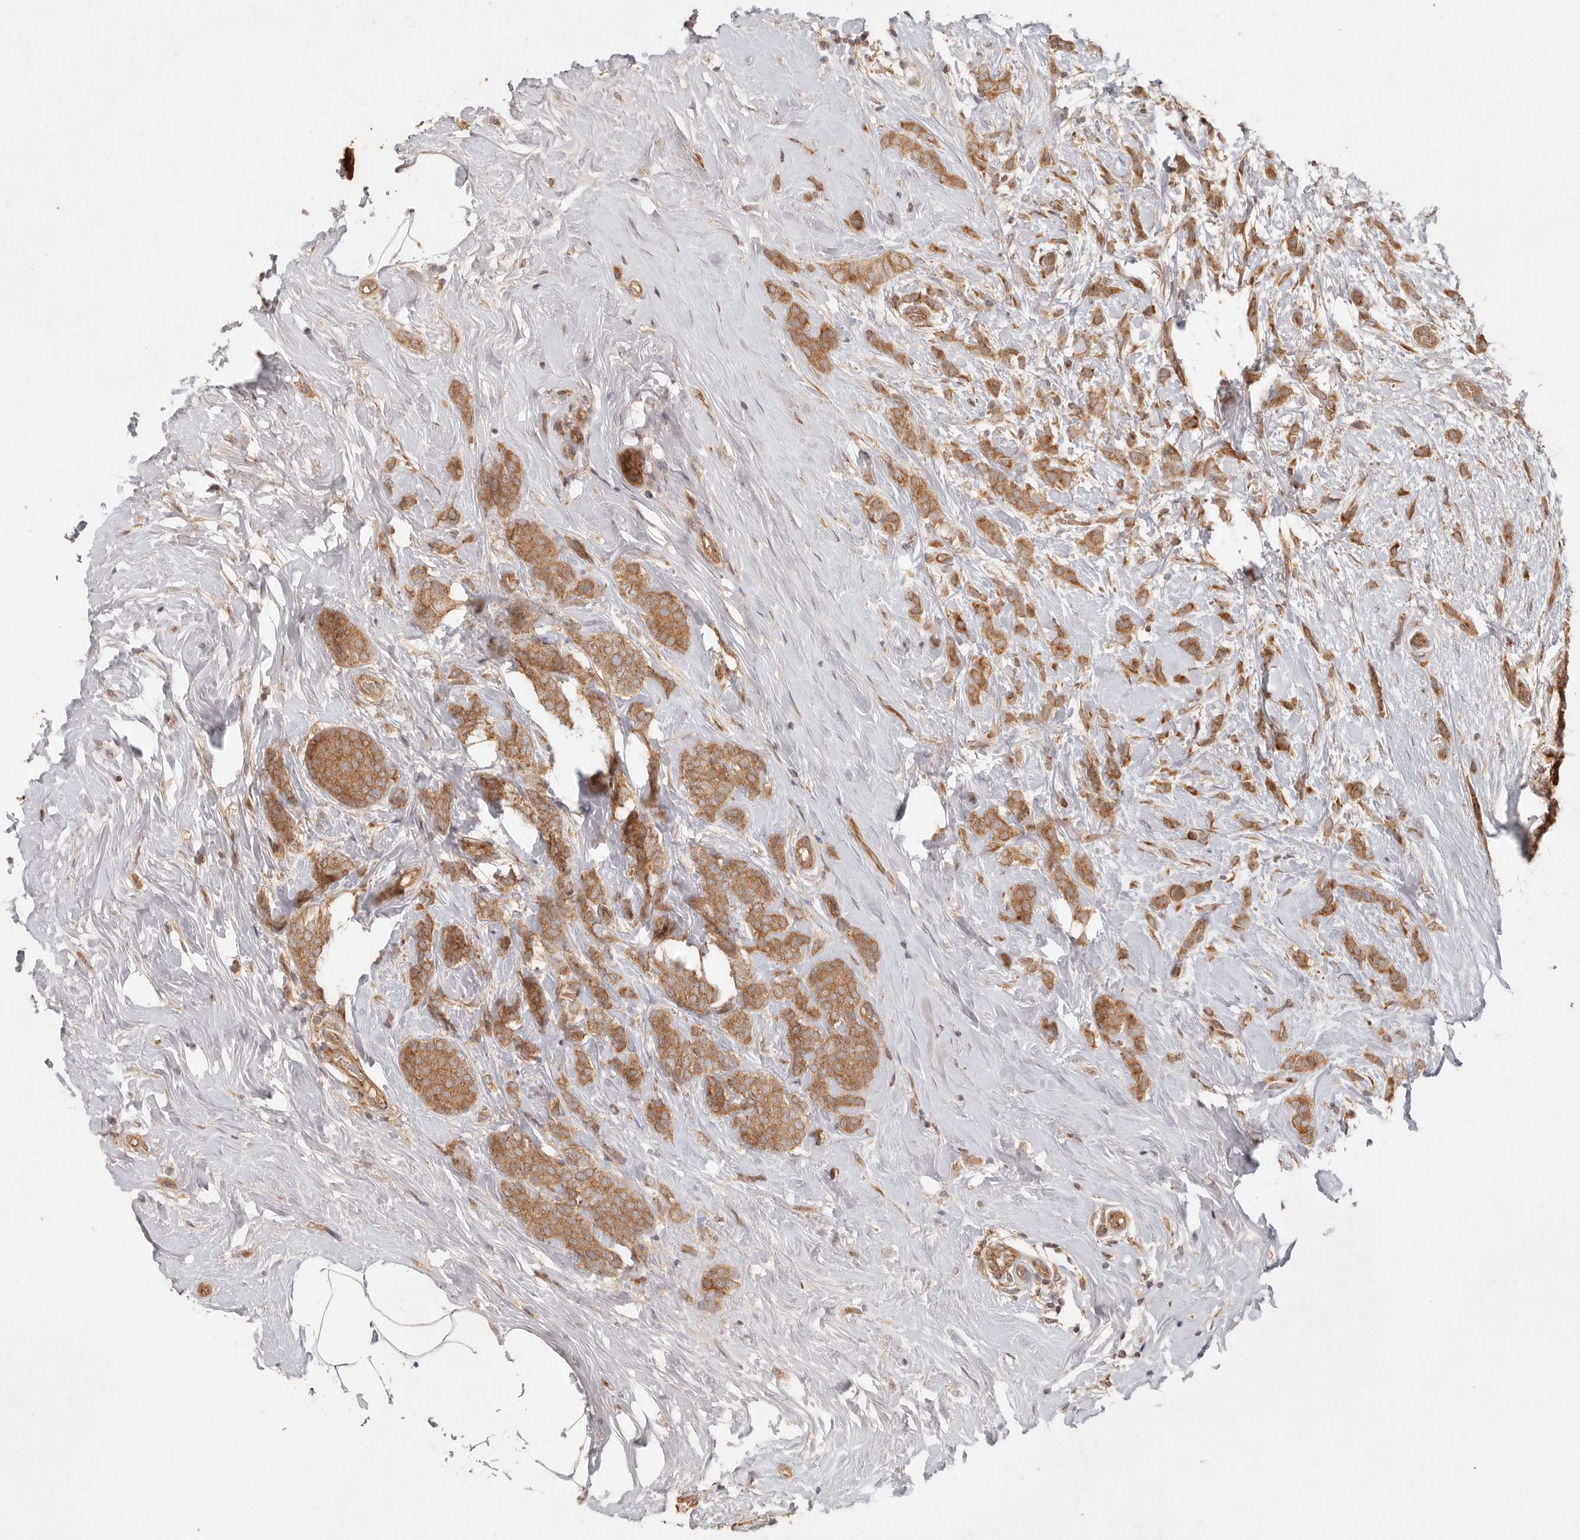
{"staining": {"intensity": "moderate", "quantity": ">75%", "location": "cytoplasmic/membranous"}, "tissue": "breast cancer", "cell_type": "Tumor cells", "image_type": "cancer", "snomed": [{"axis": "morphology", "description": "Lobular carcinoma, in situ"}, {"axis": "morphology", "description": "Lobular carcinoma"}, {"axis": "topography", "description": "Breast"}], "caption": "High-power microscopy captured an immunohistochemistry photomicrograph of breast cancer, revealing moderate cytoplasmic/membranous expression in about >75% of tumor cells.", "gene": "HECTD3", "patient": {"sex": "female", "age": 41}}